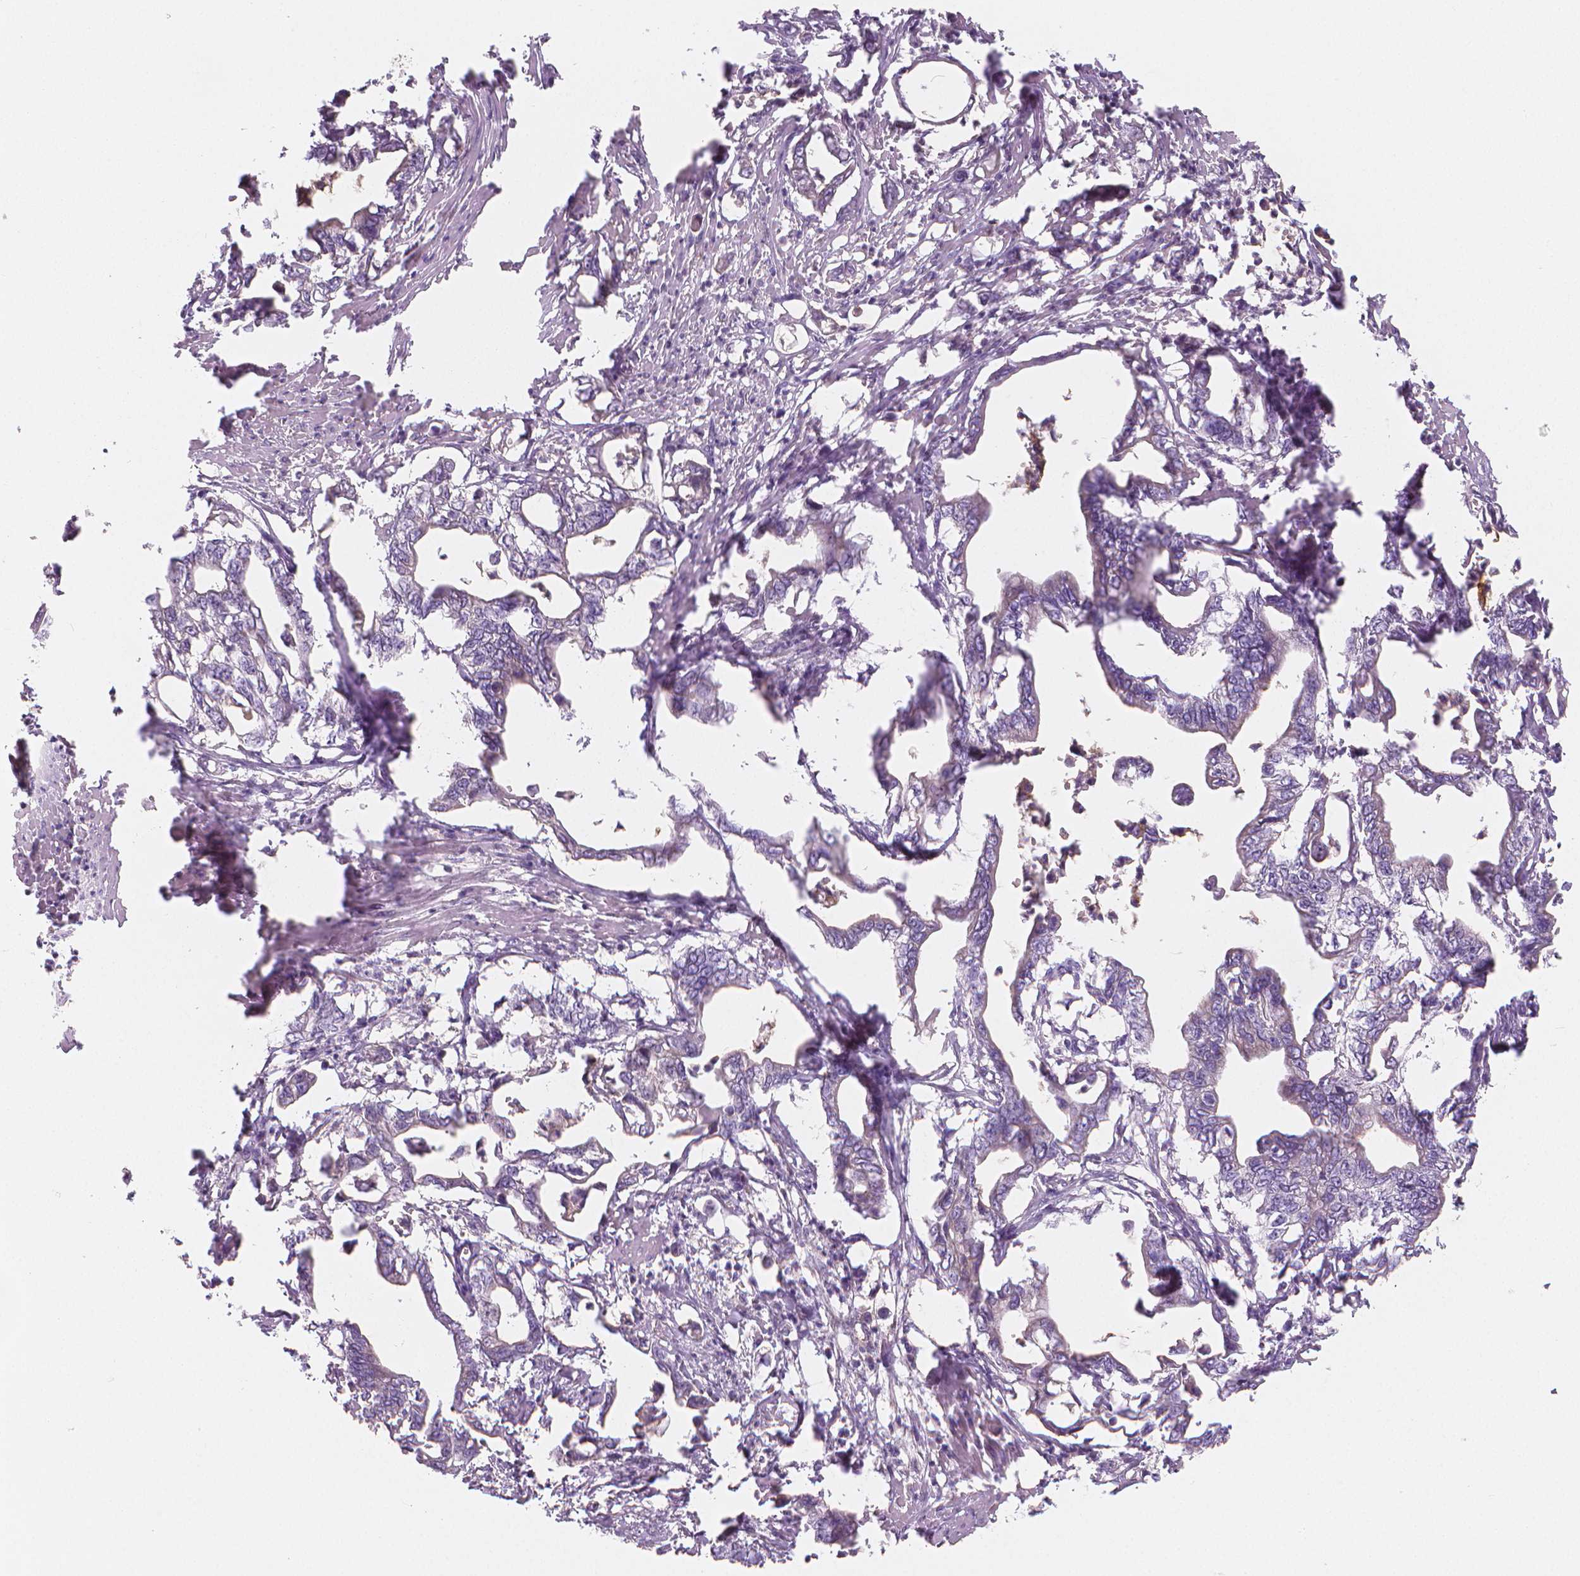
{"staining": {"intensity": "negative", "quantity": "none", "location": "none"}, "tissue": "pancreatic cancer", "cell_type": "Tumor cells", "image_type": "cancer", "snomed": [{"axis": "morphology", "description": "Adenocarcinoma, NOS"}, {"axis": "topography", "description": "Pancreas"}], "caption": "Human pancreatic adenocarcinoma stained for a protein using immunohistochemistry reveals no expression in tumor cells.", "gene": "APOA4", "patient": {"sex": "male", "age": 61}}